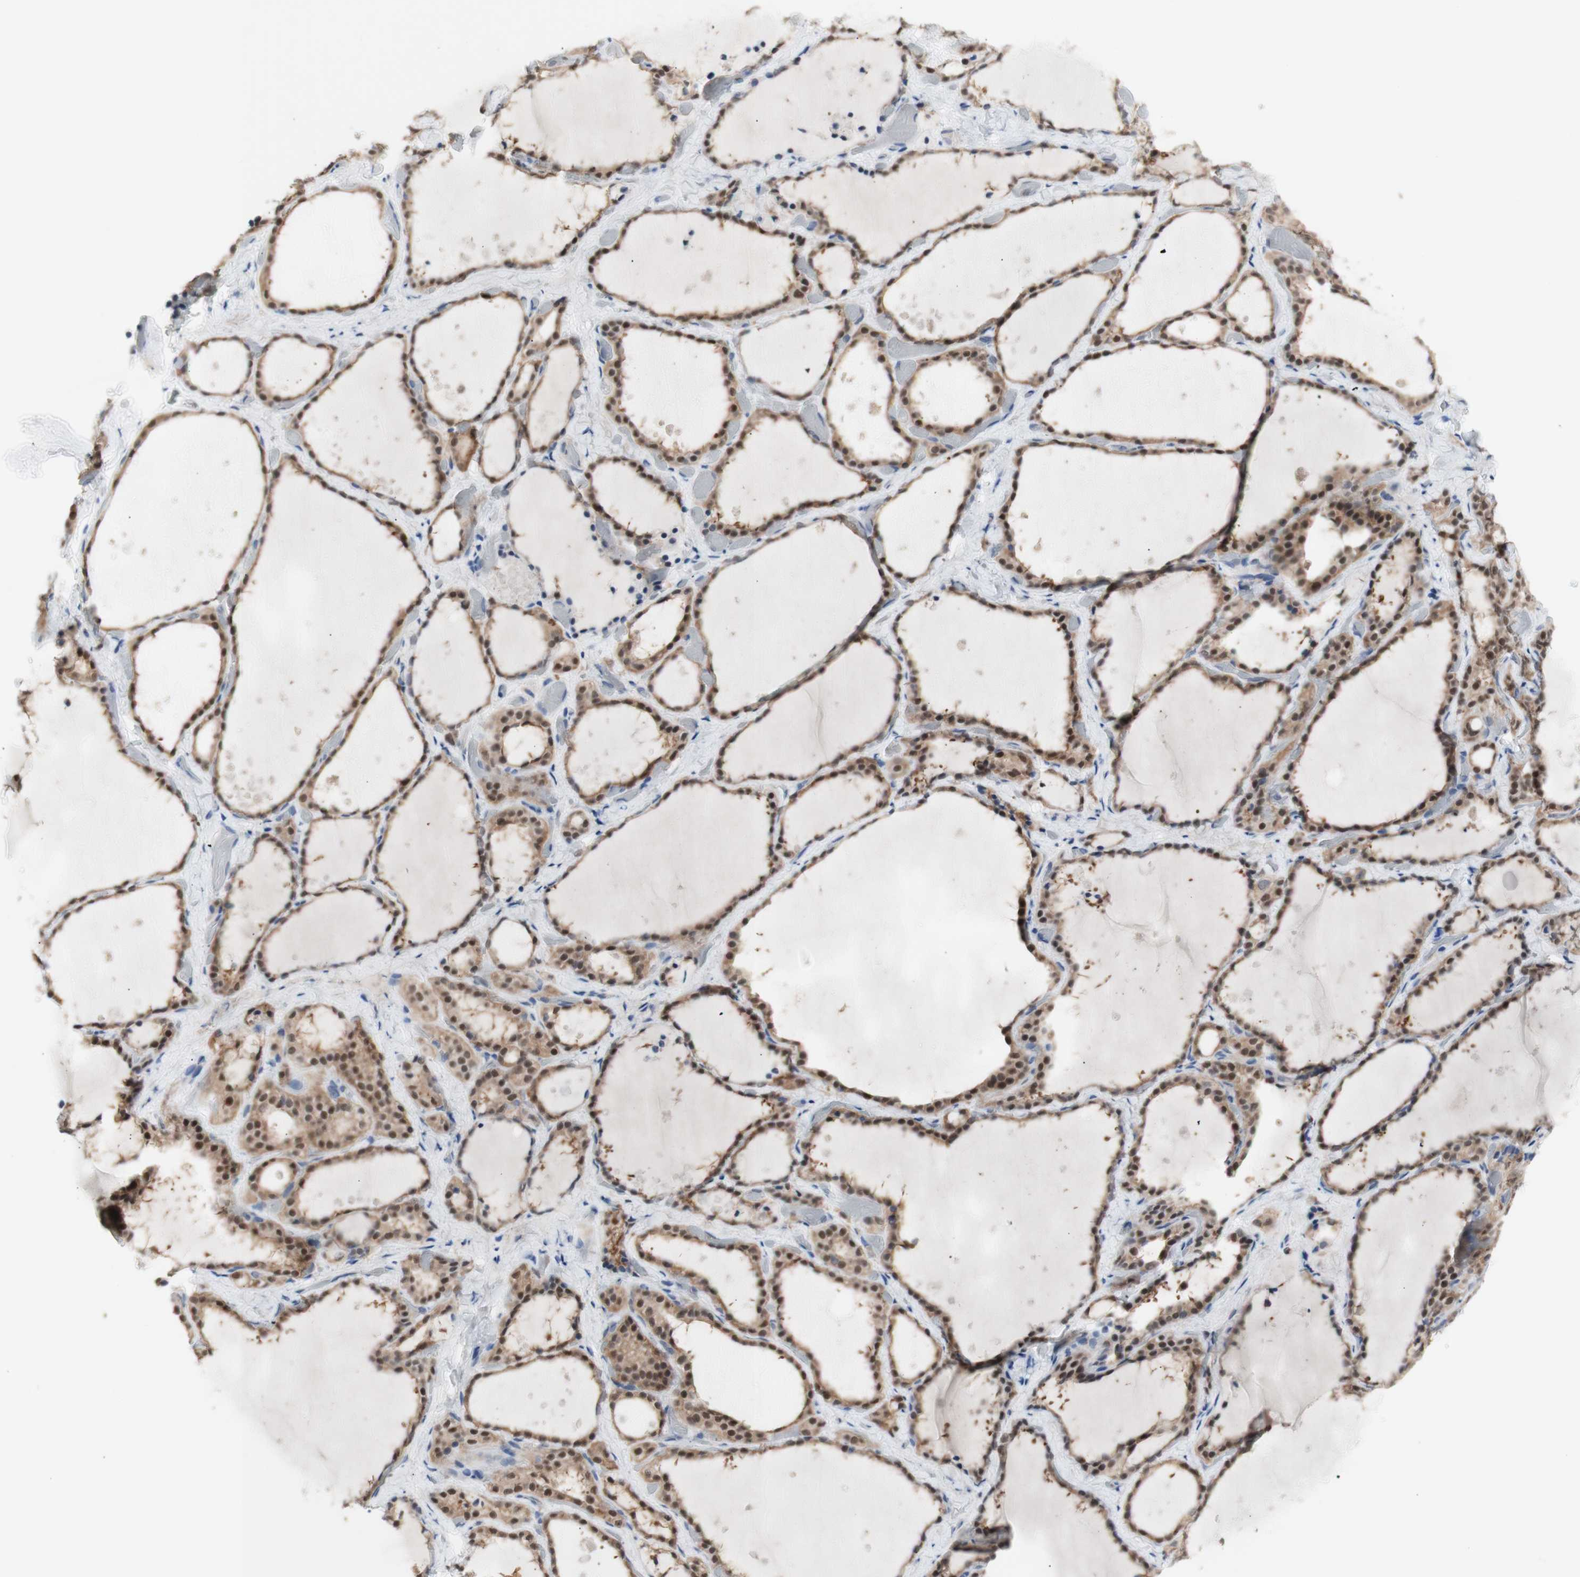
{"staining": {"intensity": "moderate", "quantity": "25%-75%", "location": "cytoplasmic/membranous,nuclear"}, "tissue": "thyroid gland", "cell_type": "Glandular cells", "image_type": "normal", "snomed": [{"axis": "morphology", "description": "Normal tissue, NOS"}, {"axis": "topography", "description": "Thyroid gland"}], "caption": "Brown immunohistochemical staining in unremarkable human thyroid gland exhibits moderate cytoplasmic/membranous,nuclear expression in about 25%-75% of glandular cells.", "gene": "PRMT5", "patient": {"sex": "female", "age": 44}}